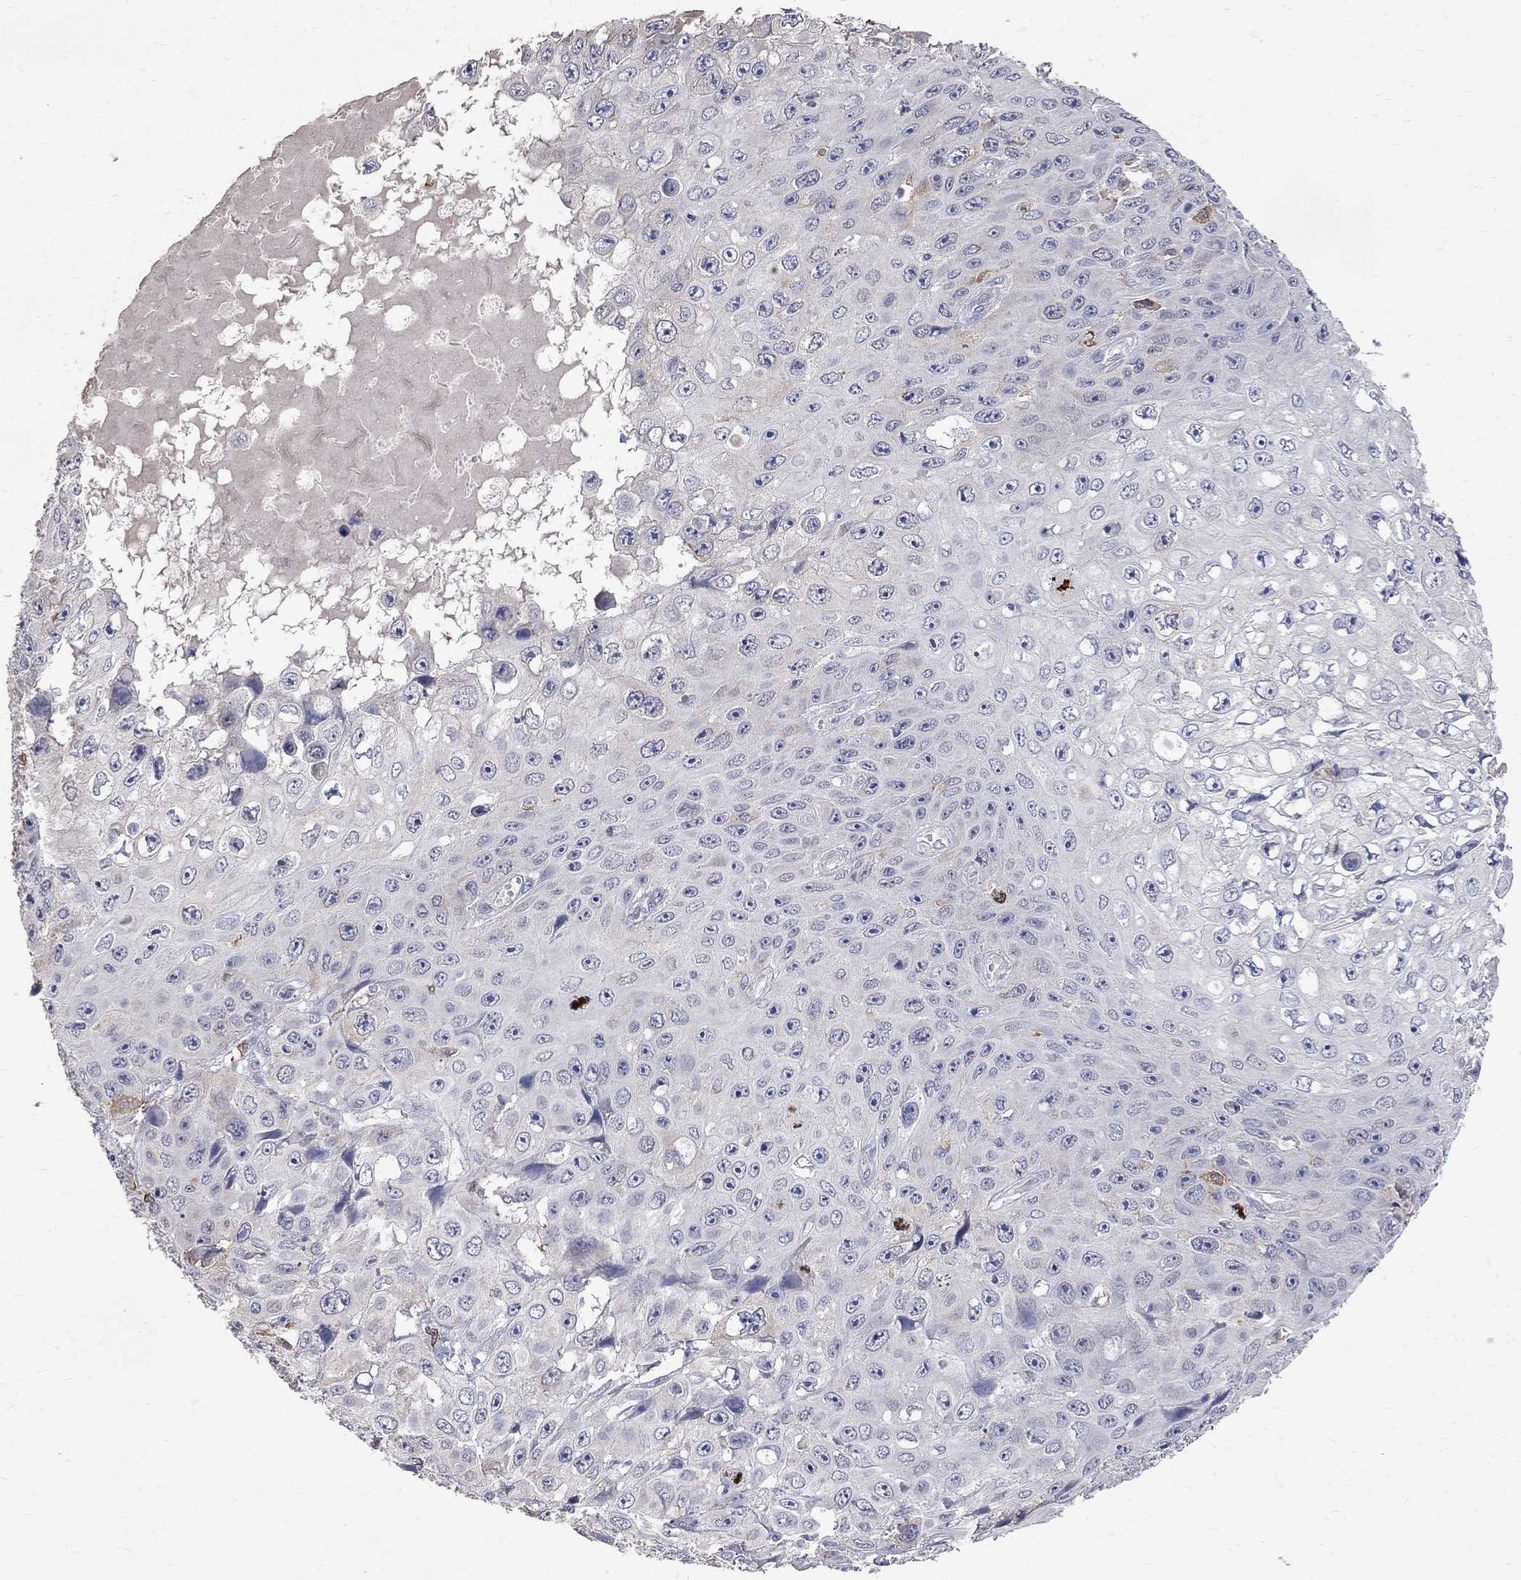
{"staining": {"intensity": "negative", "quantity": "none", "location": "none"}, "tissue": "skin cancer", "cell_type": "Tumor cells", "image_type": "cancer", "snomed": [{"axis": "morphology", "description": "Squamous cell carcinoma, NOS"}, {"axis": "topography", "description": "Skin"}], "caption": "IHC photomicrograph of neoplastic tissue: skin cancer (squamous cell carcinoma) stained with DAB reveals no significant protein expression in tumor cells. (DAB immunohistochemistry (IHC) visualized using brightfield microscopy, high magnification).", "gene": "CKAP2", "patient": {"sex": "male", "age": 82}}